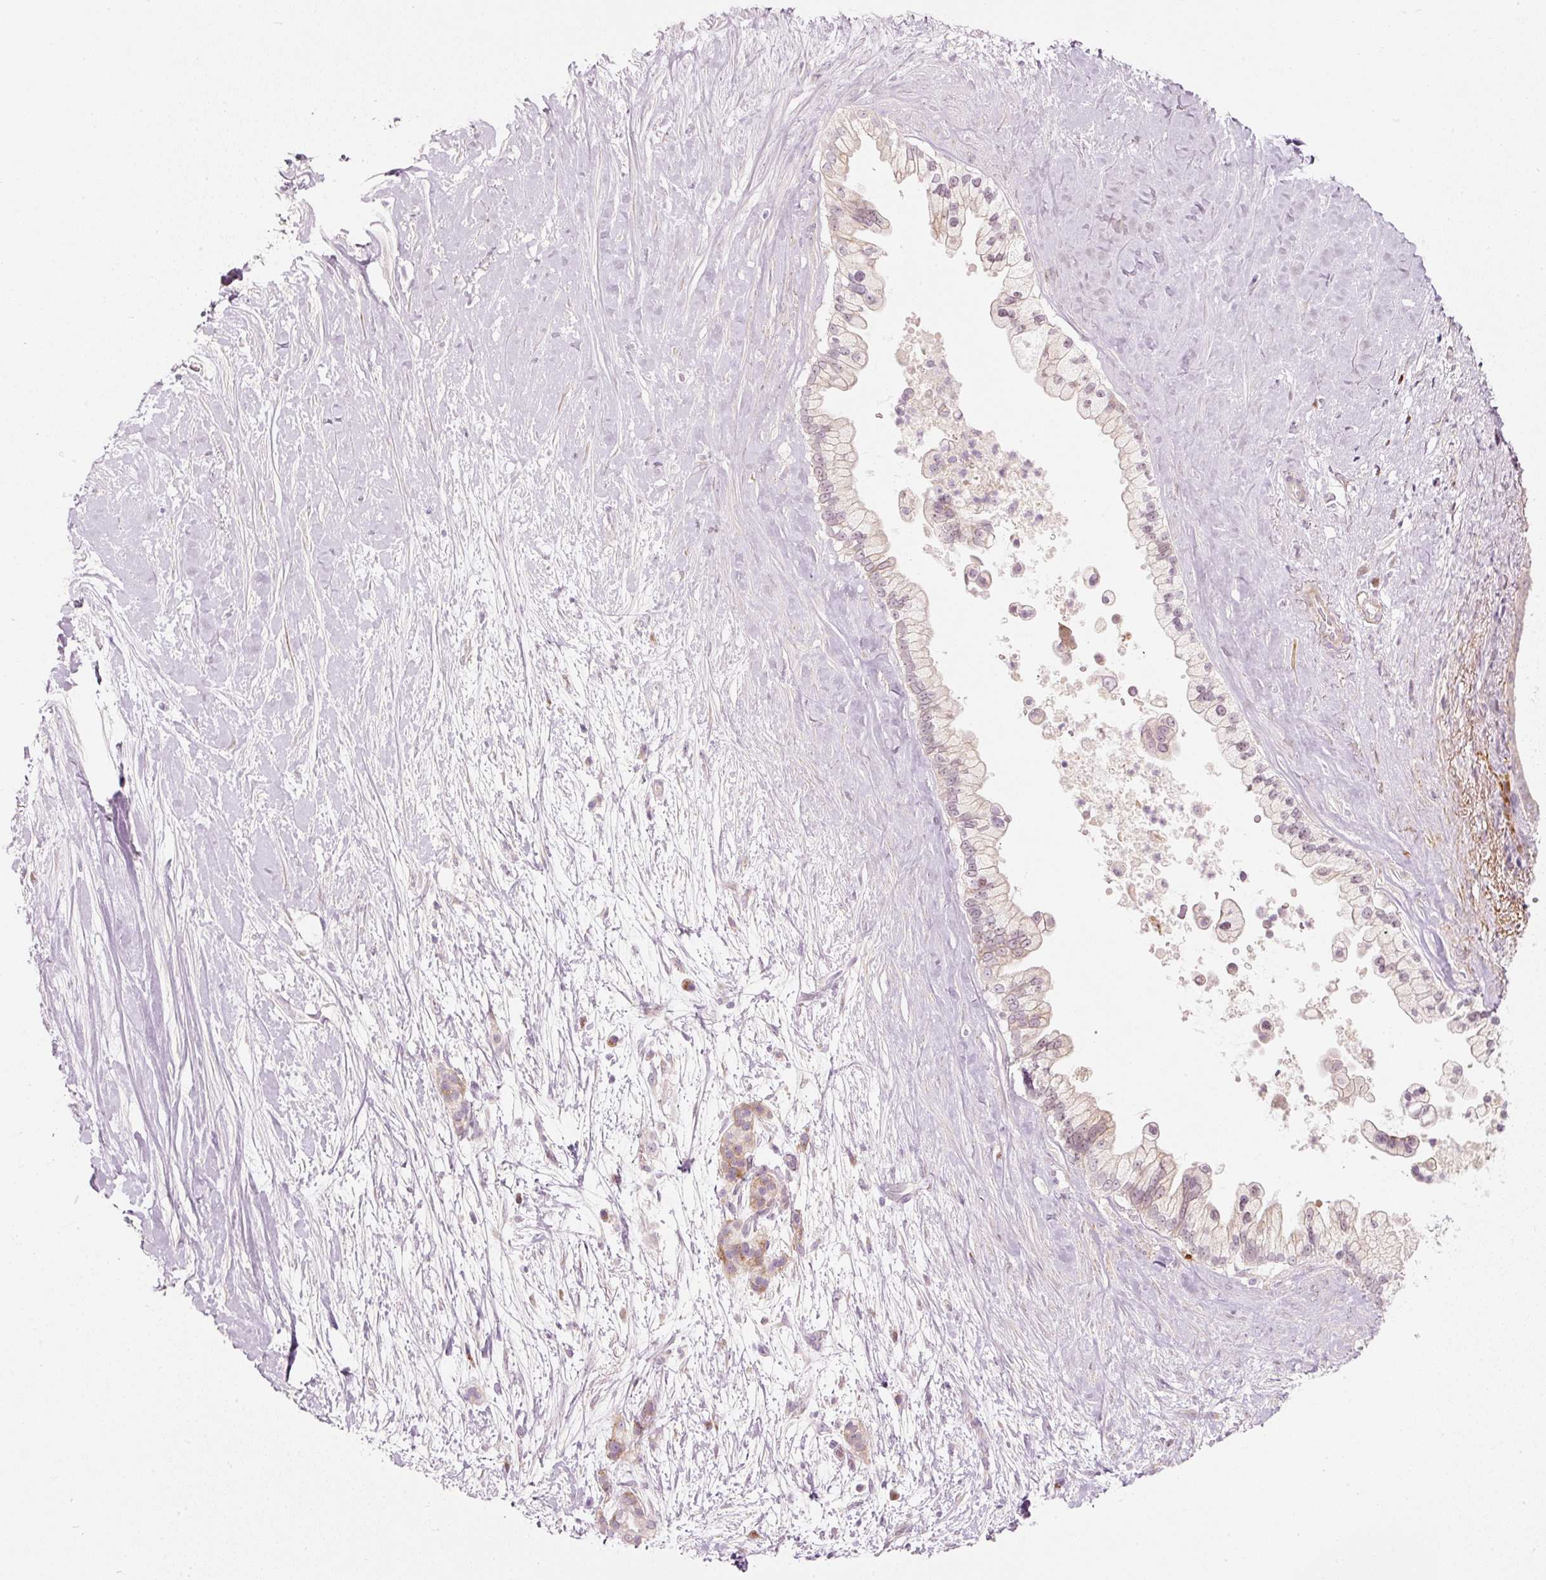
{"staining": {"intensity": "negative", "quantity": "none", "location": "none"}, "tissue": "pancreatic cancer", "cell_type": "Tumor cells", "image_type": "cancer", "snomed": [{"axis": "morphology", "description": "Adenocarcinoma, NOS"}, {"axis": "topography", "description": "Pancreas"}], "caption": "Immunohistochemical staining of human pancreatic cancer shows no significant staining in tumor cells. The staining is performed using DAB (3,3'-diaminobenzidine) brown chromogen with nuclei counter-stained in using hematoxylin.", "gene": "SLC20A1", "patient": {"sex": "female", "age": 69}}